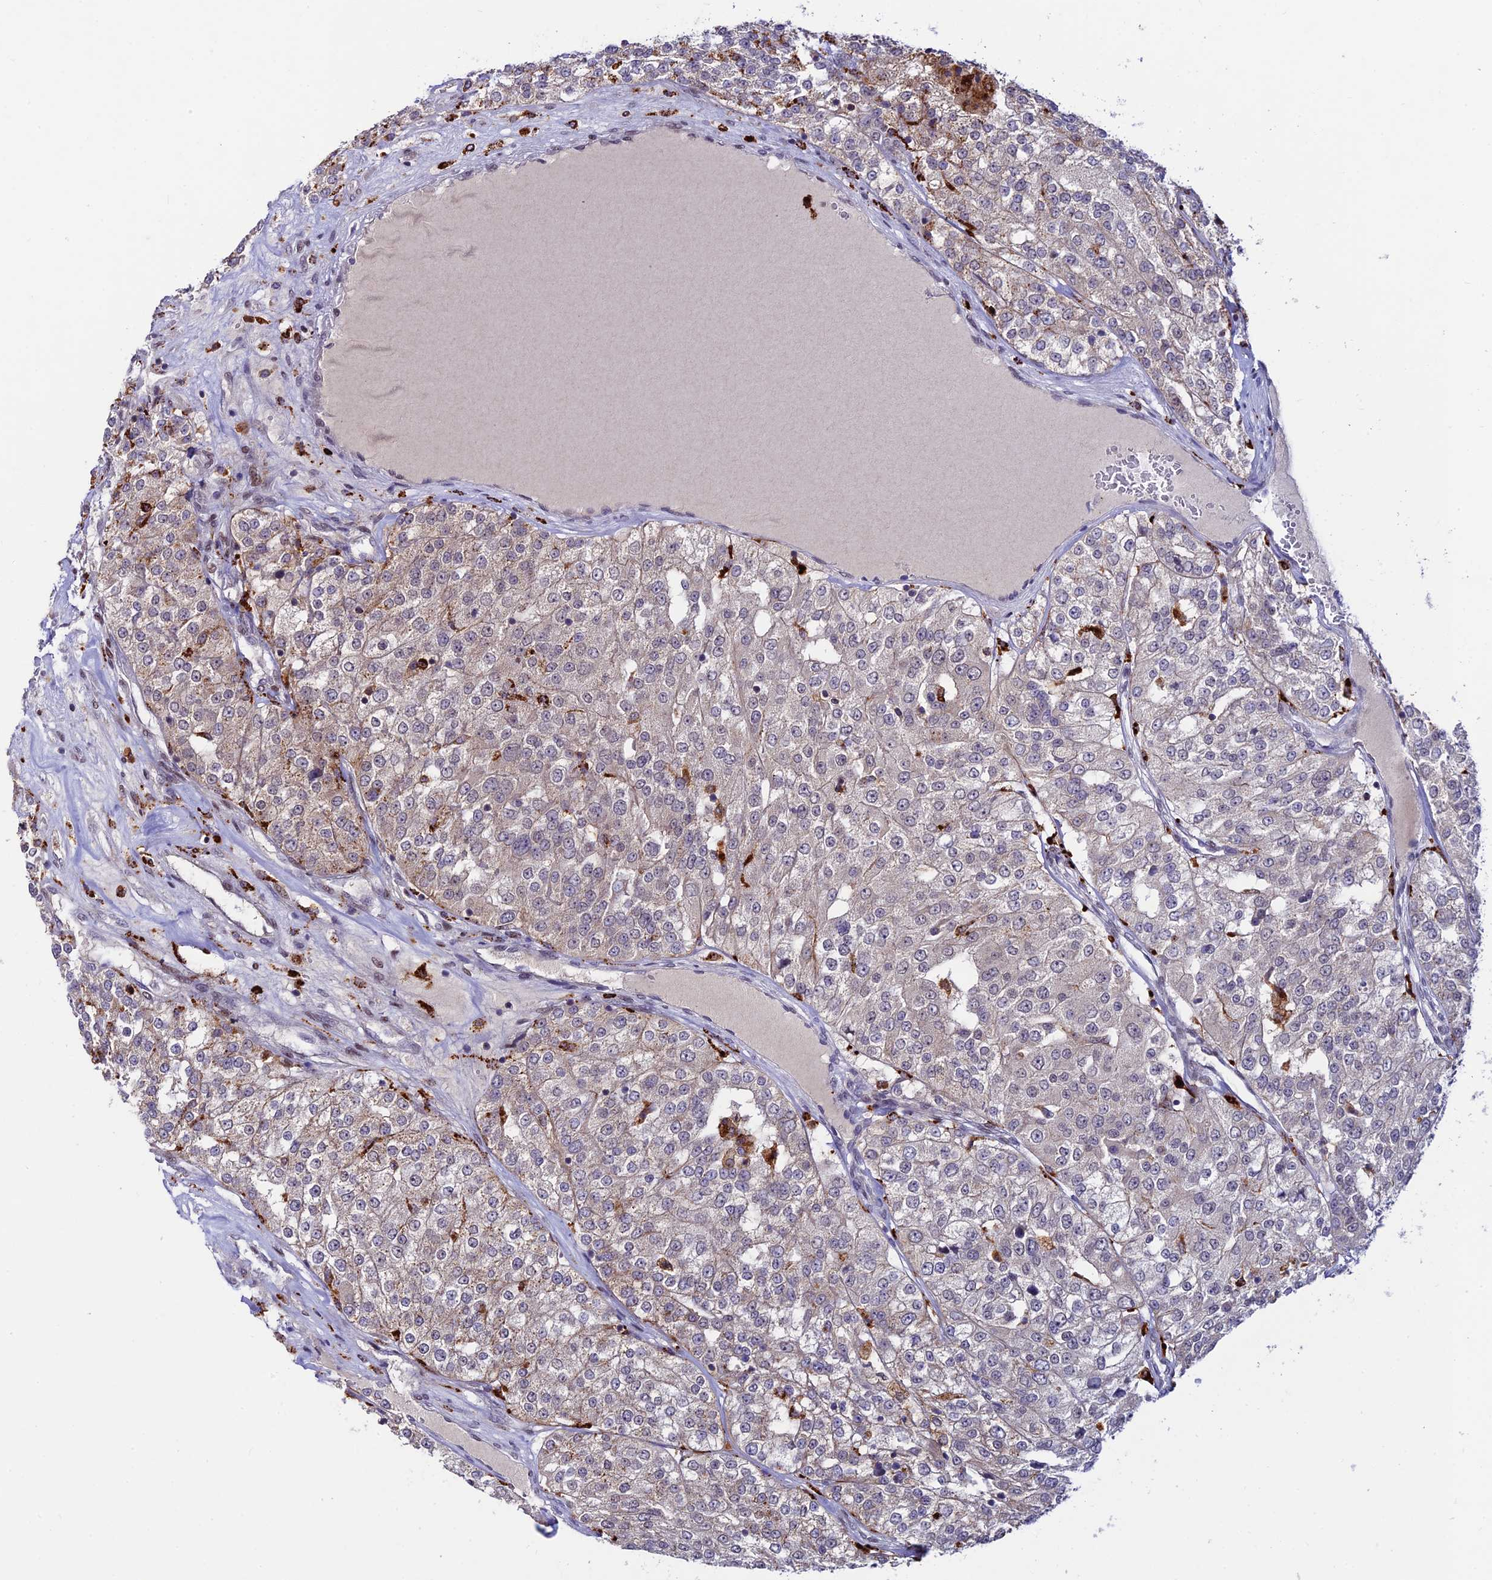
{"staining": {"intensity": "negative", "quantity": "none", "location": "none"}, "tissue": "renal cancer", "cell_type": "Tumor cells", "image_type": "cancer", "snomed": [{"axis": "morphology", "description": "Adenocarcinoma, NOS"}, {"axis": "topography", "description": "Kidney"}], "caption": "Renal adenocarcinoma stained for a protein using immunohistochemistry reveals no positivity tumor cells.", "gene": "HIC1", "patient": {"sex": "female", "age": 63}}